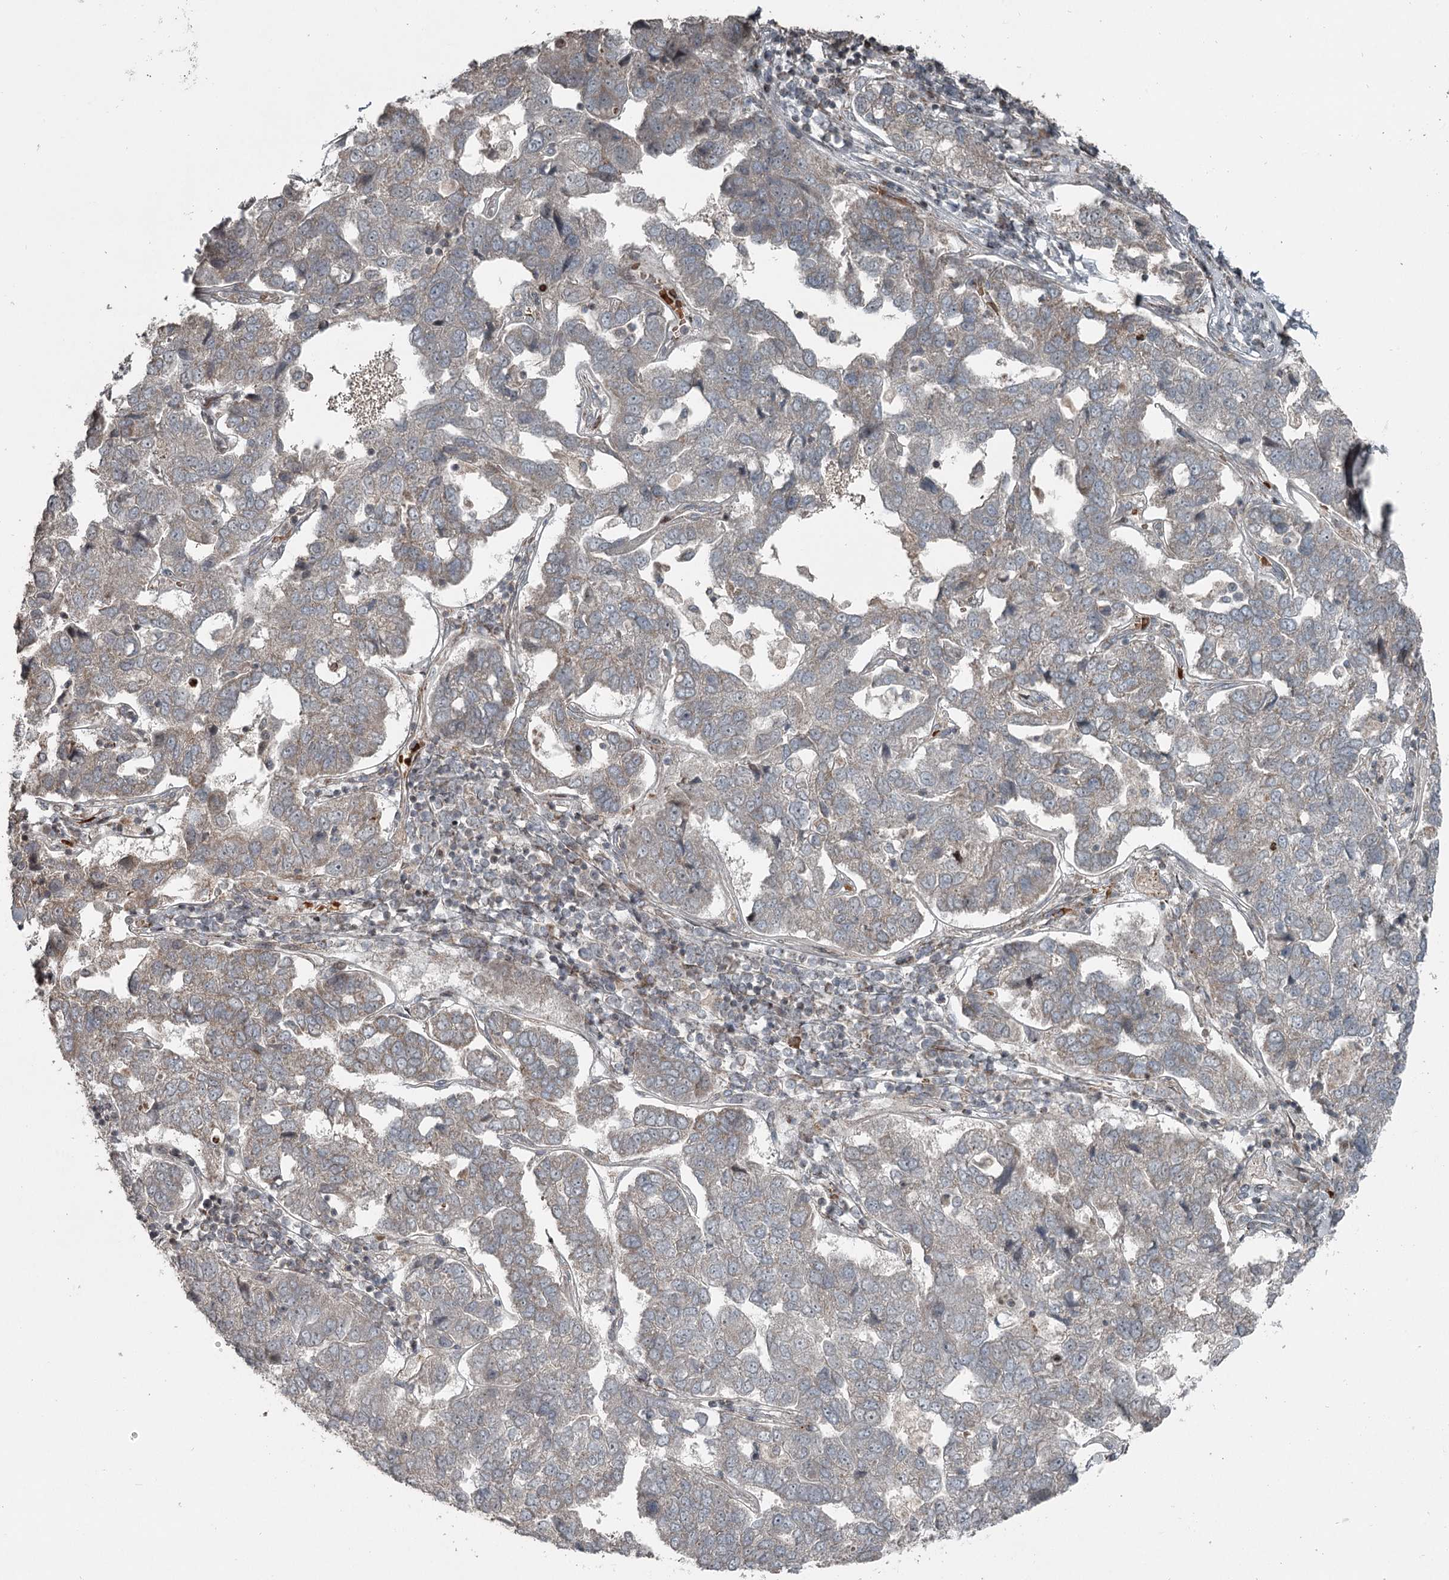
{"staining": {"intensity": "weak", "quantity": "25%-75%", "location": "cytoplasmic/membranous"}, "tissue": "pancreatic cancer", "cell_type": "Tumor cells", "image_type": "cancer", "snomed": [{"axis": "morphology", "description": "Adenocarcinoma, NOS"}, {"axis": "topography", "description": "Pancreas"}], "caption": "Immunohistochemistry (IHC) of human pancreatic cancer (adenocarcinoma) exhibits low levels of weak cytoplasmic/membranous staining in about 25%-75% of tumor cells. (Brightfield microscopy of DAB IHC at high magnification).", "gene": "RASSF8", "patient": {"sex": "female", "age": 61}}